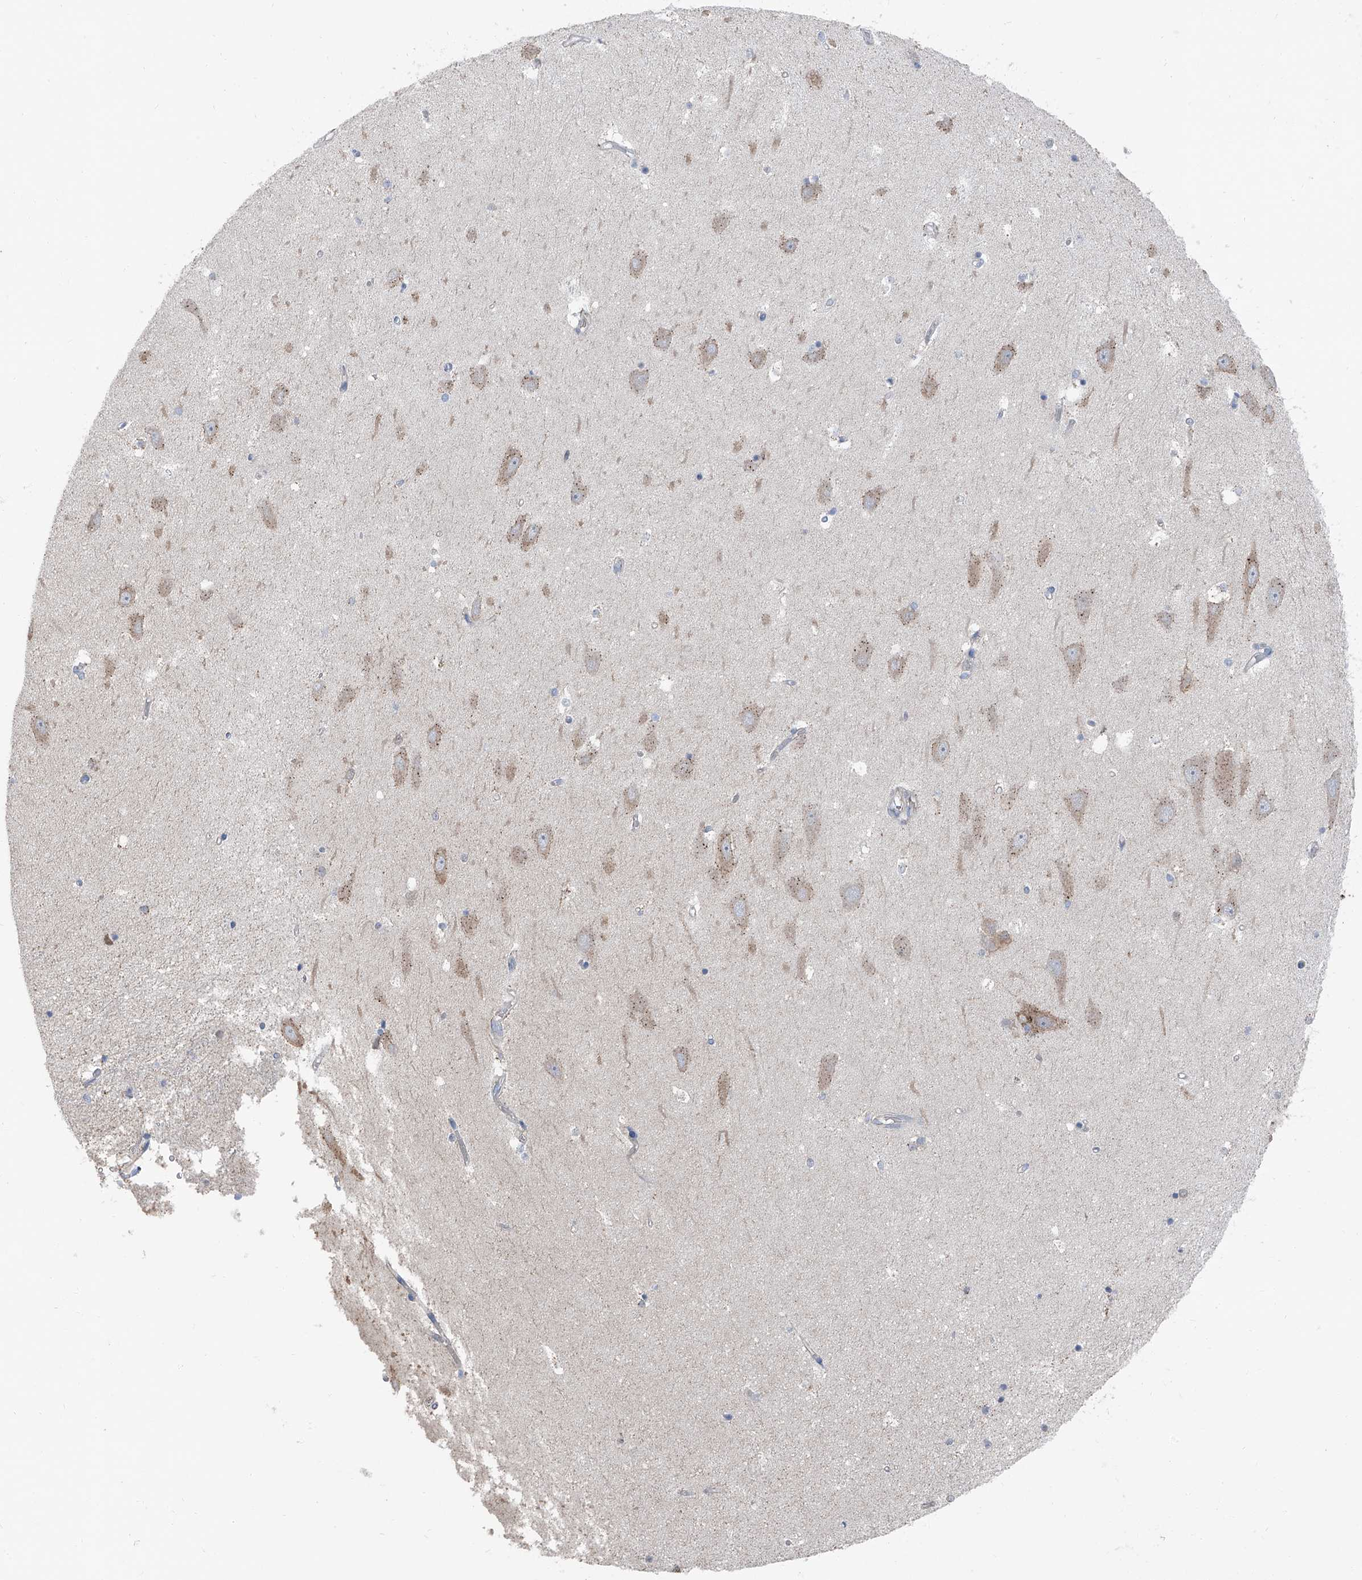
{"staining": {"intensity": "negative", "quantity": "none", "location": "none"}, "tissue": "hippocampus", "cell_type": "Glial cells", "image_type": "normal", "snomed": [{"axis": "morphology", "description": "Normal tissue, NOS"}, {"axis": "topography", "description": "Hippocampus"}], "caption": "There is no significant expression in glial cells of hippocampus.", "gene": "GPR142", "patient": {"sex": "male", "age": 45}}